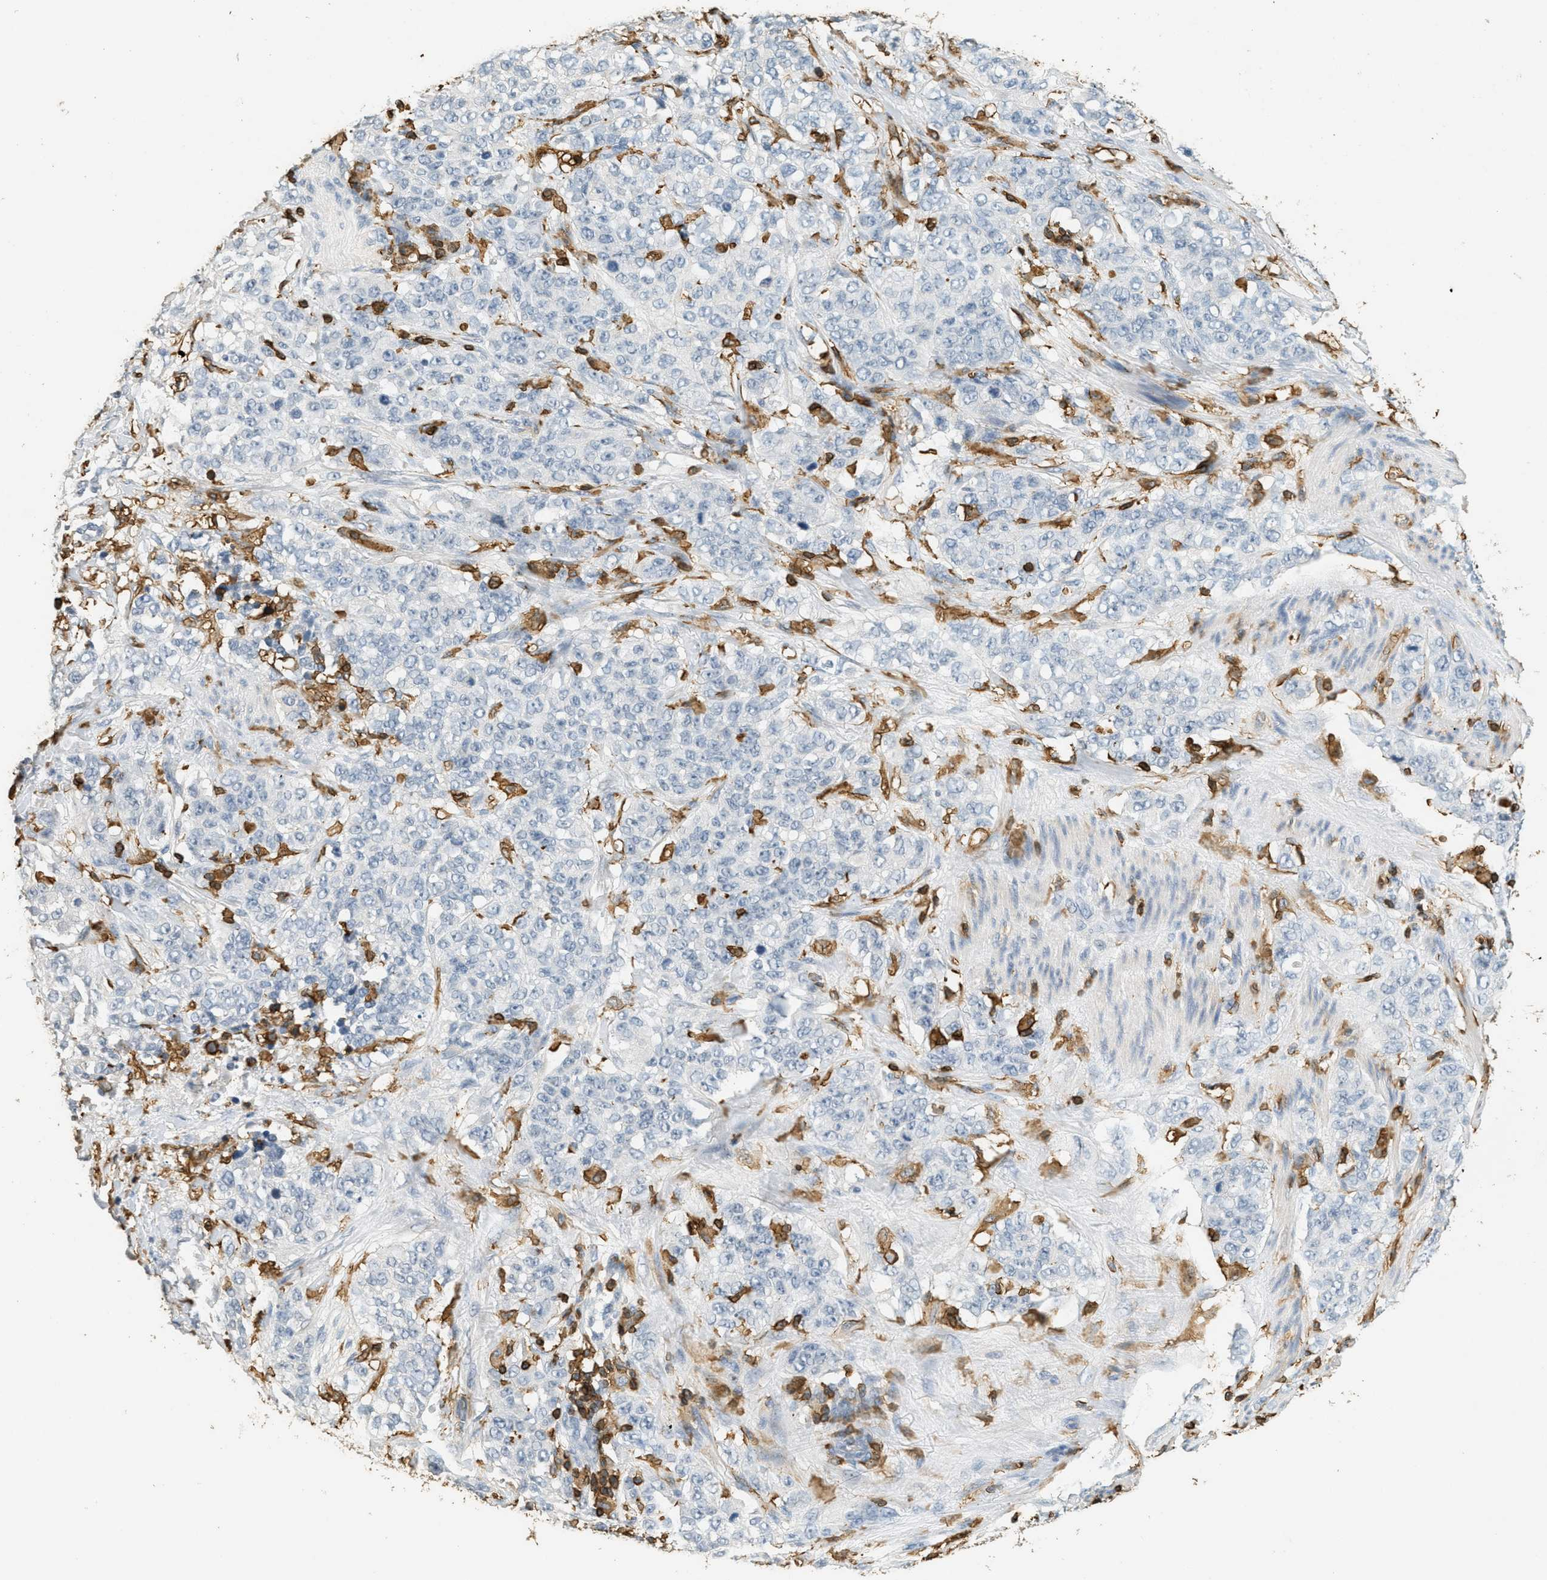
{"staining": {"intensity": "negative", "quantity": "none", "location": "none"}, "tissue": "stomach cancer", "cell_type": "Tumor cells", "image_type": "cancer", "snomed": [{"axis": "morphology", "description": "Adenocarcinoma, NOS"}, {"axis": "topography", "description": "Stomach"}], "caption": "Immunohistochemistry (IHC) photomicrograph of stomach cancer (adenocarcinoma) stained for a protein (brown), which reveals no staining in tumor cells.", "gene": "LSP1", "patient": {"sex": "male", "age": 48}}